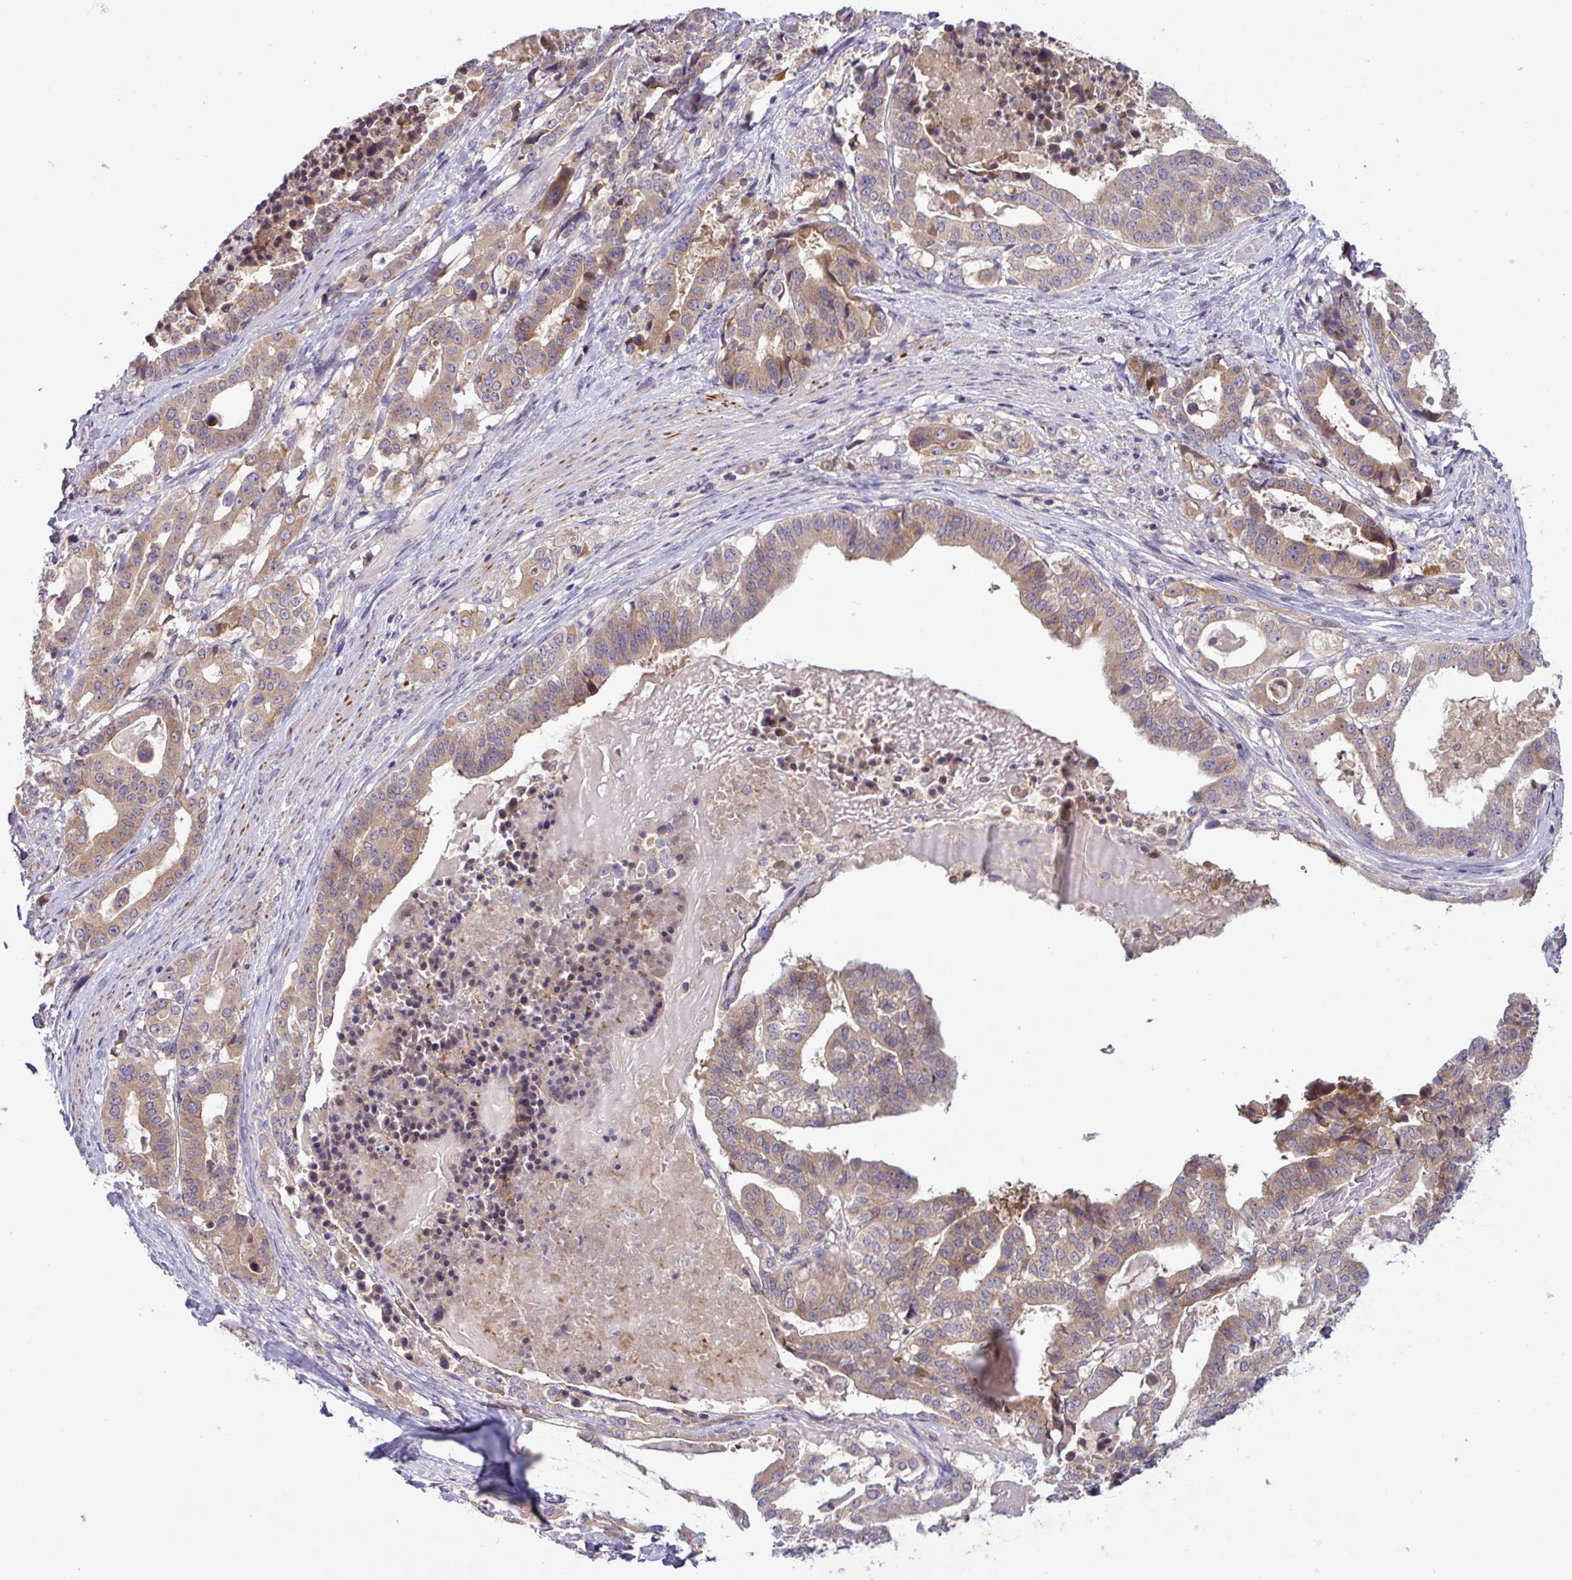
{"staining": {"intensity": "moderate", "quantity": ">75%", "location": "cytoplasmic/membranous"}, "tissue": "stomach cancer", "cell_type": "Tumor cells", "image_type": "cancer", "snomed": [{"axis": "morphology", "description": "Adenocarcinoma, NOS"}, {"axis": "topography", "description": "Stomach"}], "caption": "A brown stain labels moderate cytoplasmic/membranous expression of a protein in stomach adenocarcinoma tumor cells.", "gene": "TMEM62", "patient": {"sex": "male", "age": 48}}